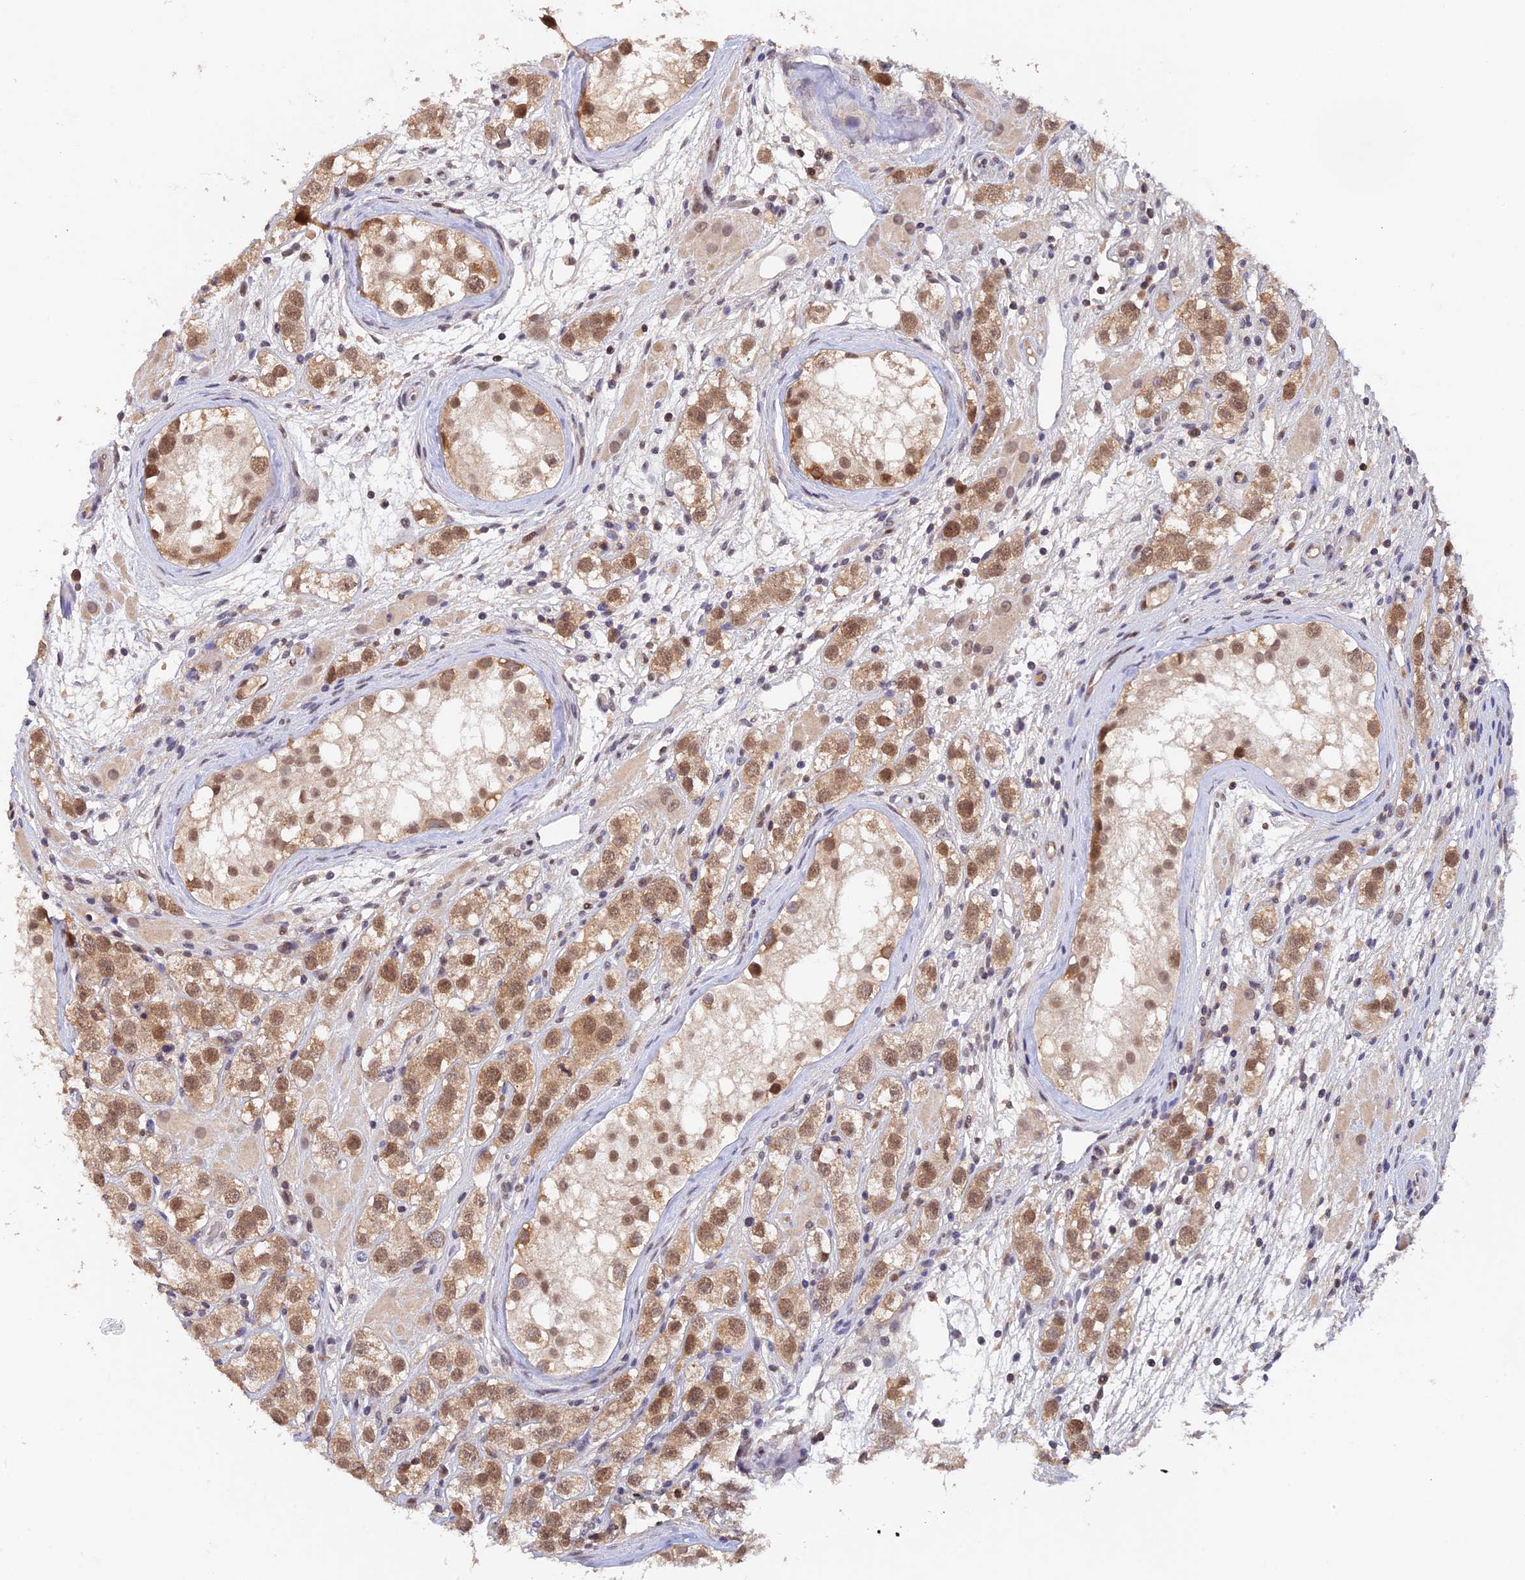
{"staining": {"intensity": "moderate", "quantity": ">75%", "location": "nuclear"}, "tissue": "testis cancer", "cell_type": "Tumor cells", "image_type": "cancer", "snomed": [{"axis": "morphology", "description": "Seminoma, NOS"}, {"axis": "topography", "description": "Testis"}], "caption": "Human testis cancer (seminoma) stained with a protein marker reveals moderate staining in tumor cells.", "gene": "ZNF436", "patient": {"sex": "male", "age": 28}}